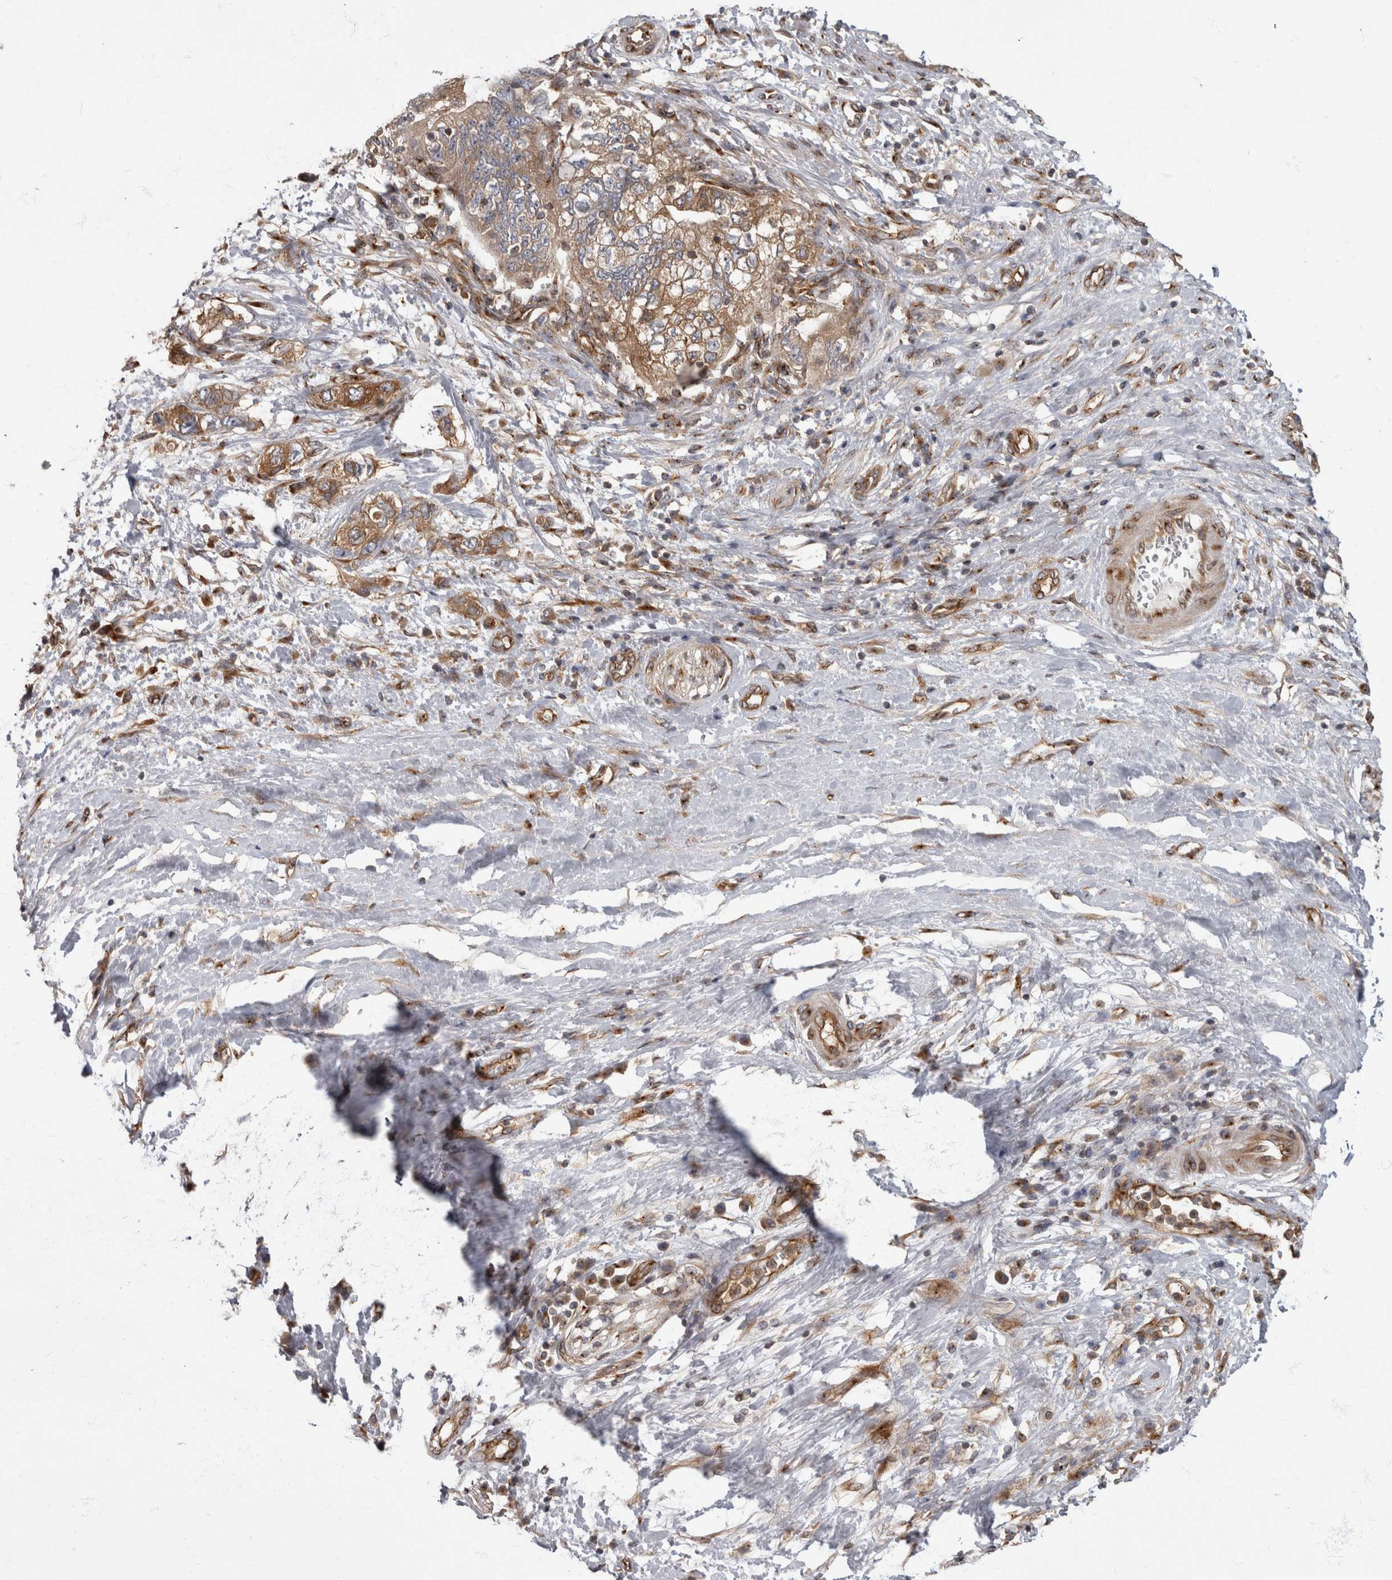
{"staining": {"intensity": "moderate", "quantity": "<25%", "location": "cytoplasmic/membranous"}, "tissue": "pancreatic cancer", "cell_type": "Tumor cells", "image_type": "cancer", "snomed": [{"axis": "morphology", "description": "Adenocarcinoma, NOS"}, {"axis": "topography", "description": "Pancreas"}], "caption": "Pancreatic adenocarcinoma stained with immunohistochemistry reveals moderate cytoplasmic/membranous staining in approximately <25% of tumor cells.", "gene": "HOOK3", "patient": {"sex": "female", "age": 73}}